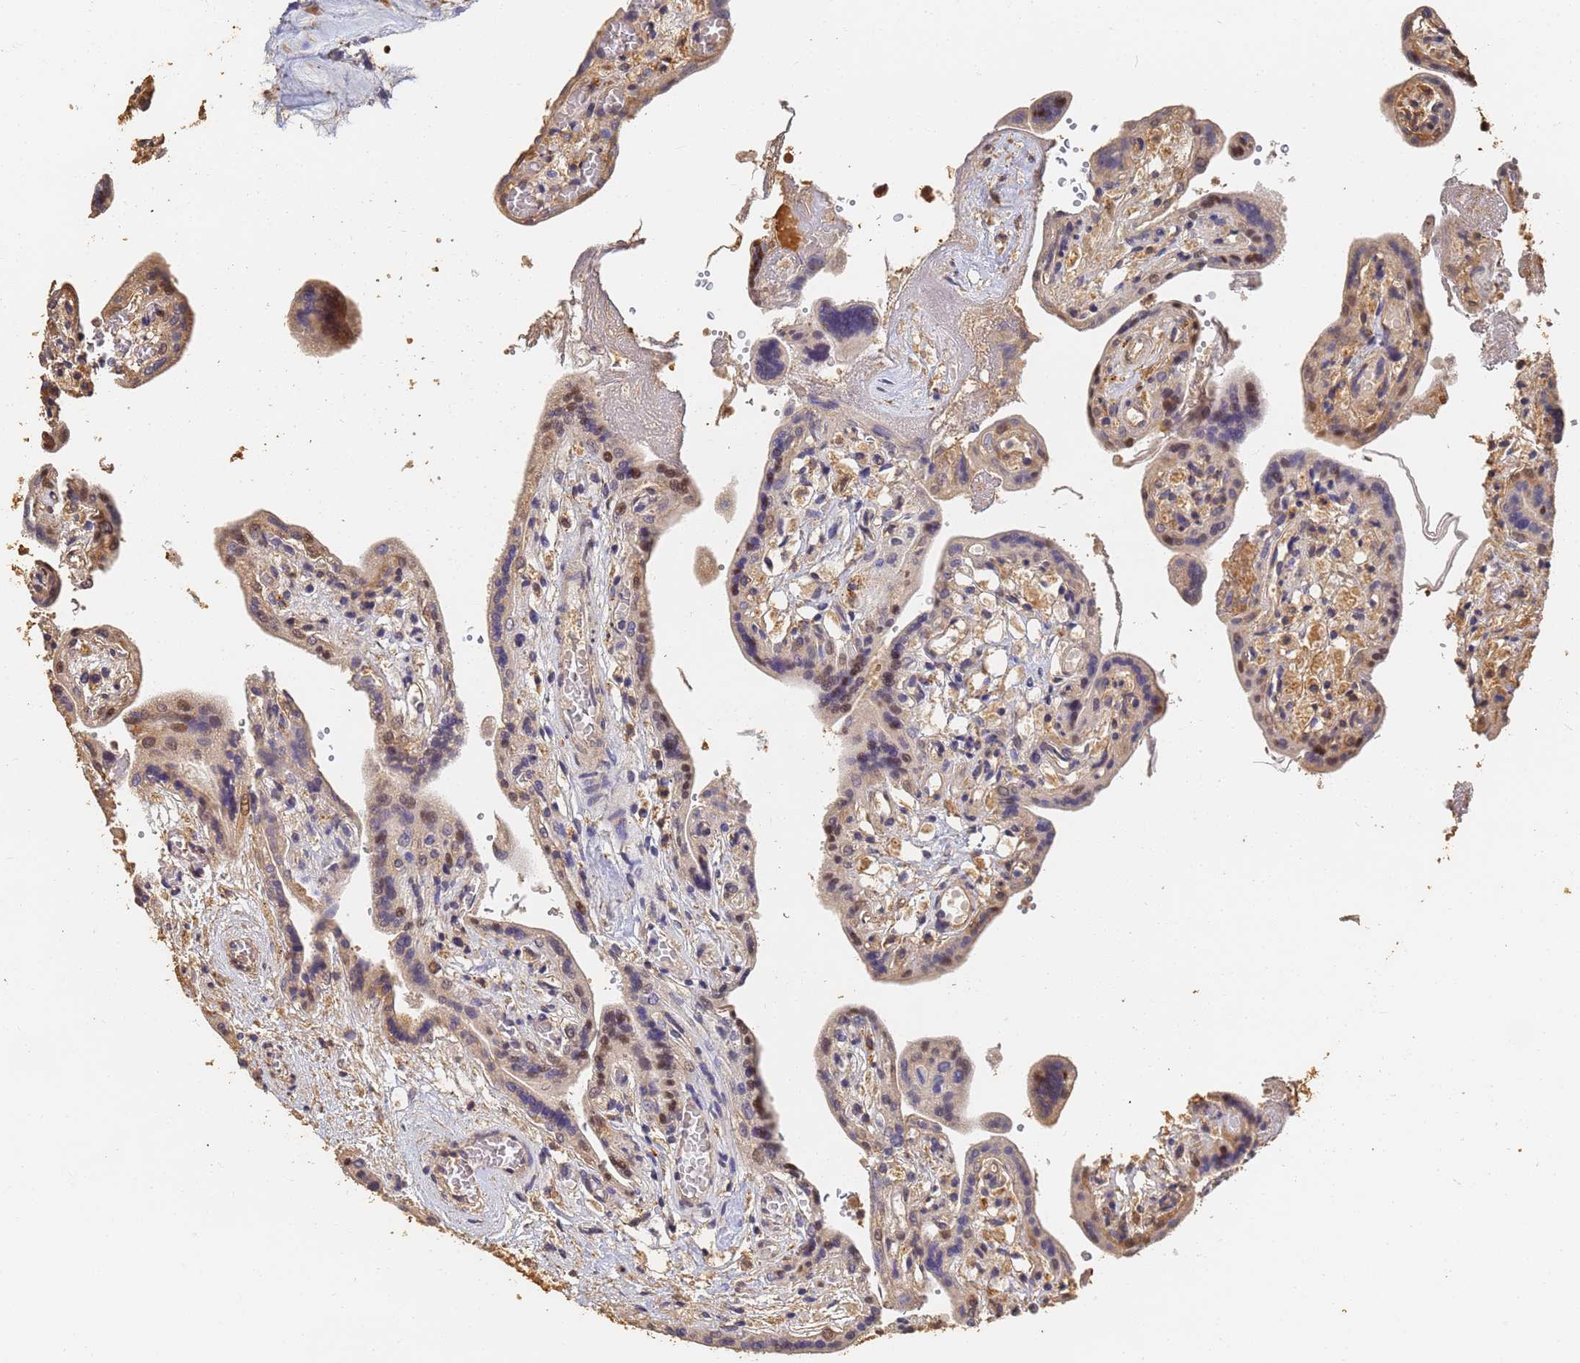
{"staining": {"intensity": "weak", "quantity": "25%-75%", "location": "nuclear"}, "tissue": "placenta", "cell_type": "Decidual cells", "image_type": "normal", "snomed": [{"axis": "morphology", "description": "Normal tissue, NOS"}, {"axis": "topography", "description": "Placenta"}], "caption": "A photomicrograph of human placenta stained for a protein reveals weak nuclear brown staining in decidual cells.", "gene": "JAK2", "patient": {"sex": "female", "age": 37}}